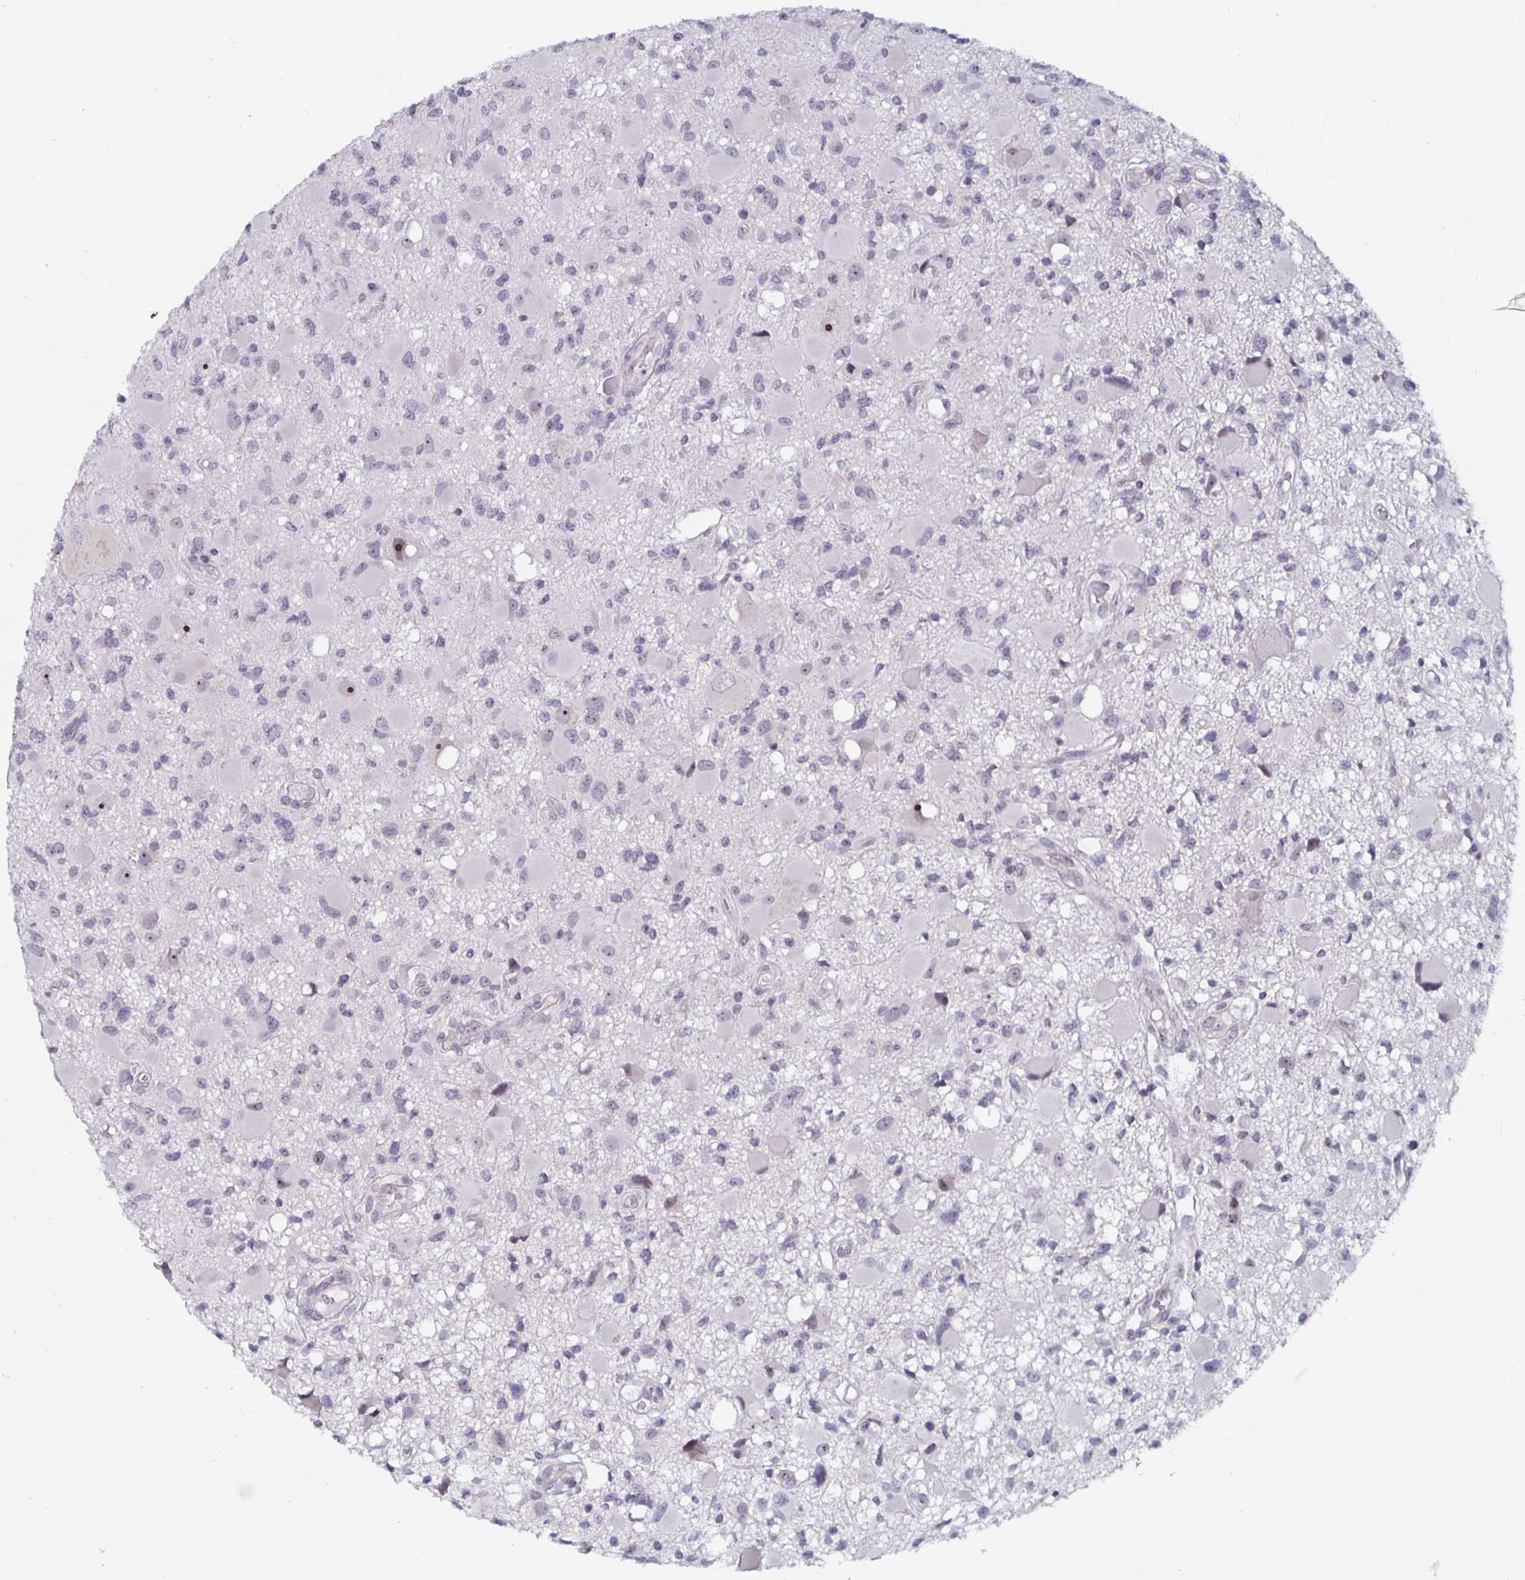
{"staining": {"intensity": "negative", "quantity": "none", "location": "none"}, "tissue": "glioma", "cell_type": "Tumor cells", "image_type": "cancer", "snomed": [{"axis": "morphology", "description": "Glioma, malignant, High grade"}, {"axis": "topography", "description": "Brain"}], "caption": "IHC photomicrograph of neoplastic tissue: glioma stained with DAB (3,3'-diaminobenzidine) exhibits no significant protein staining in tumor cells. The staining is performed using DAB (3,3'-diaminobenzidine) brown chromogen with nuclei counter-stained in using hematoxylin.", "gene": "NUP85", "patient": {"sex": "male", "age": 54}}